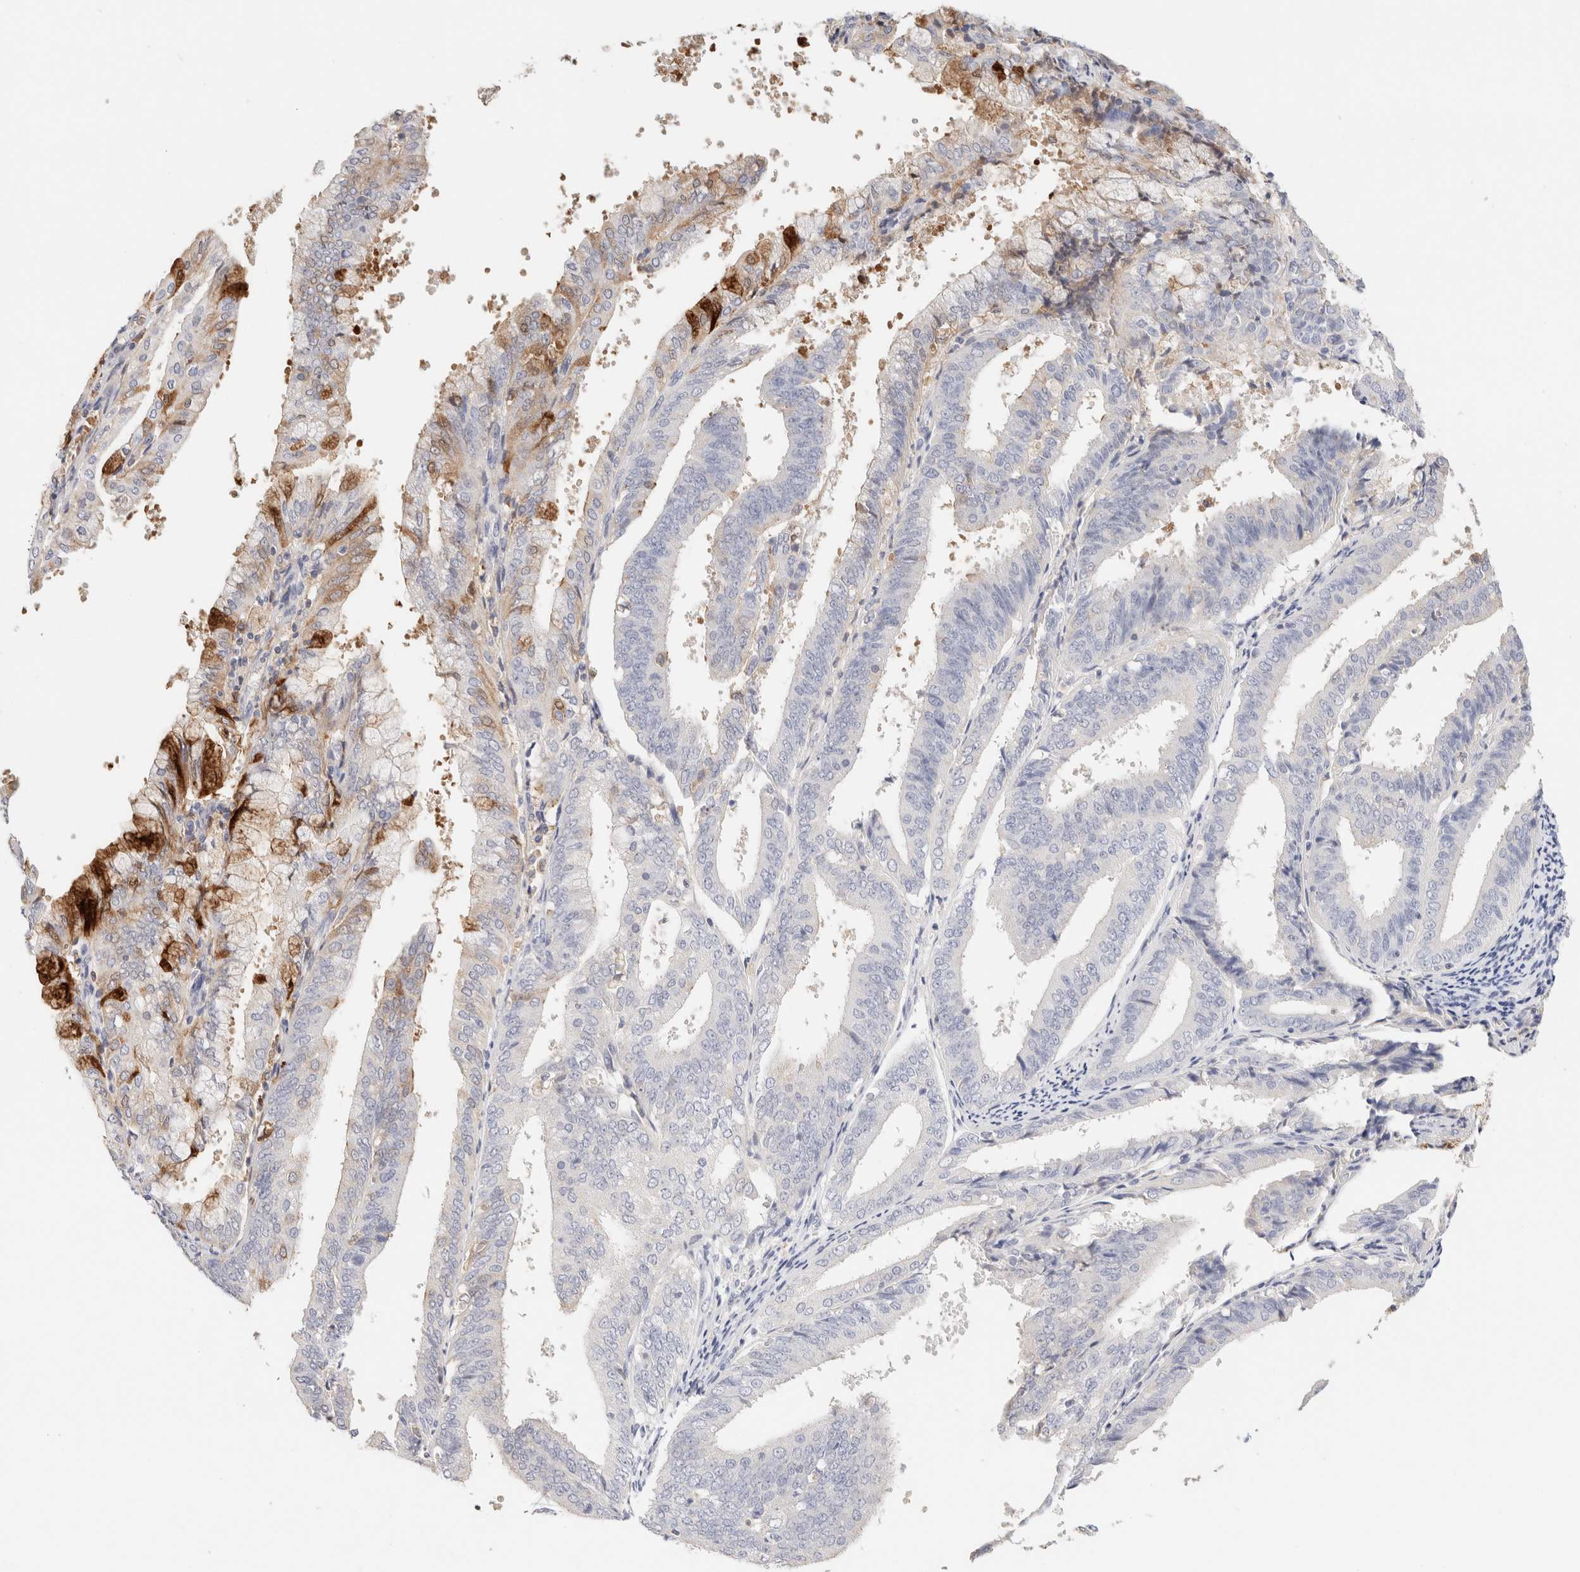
{"staining": {"intensity": "strong", "quantity": "<25%", "location": "cytoplasmic/membranous,nuclear"}, "tissue": "endometrial cancer", "cell_type": "Tumor cells", "image_type": "cancer", "snomed": [{"axis": "morphology", "description": "Adenocarcinoma, NOS"}, {"axis": "topography", "description": "Endometrium"}], "caption": "Adenocarcinoma (endometrial) stained with DAB (3,3'-diaminobenzidine) immunohistochemistry (IHC) shows medium levels of strong cytoplasmic/membranous and nuclear positivity in about <25% of tumor cells.", "gene": "SCGB2A2", "patient": {"sex": "female", "age": 63}}